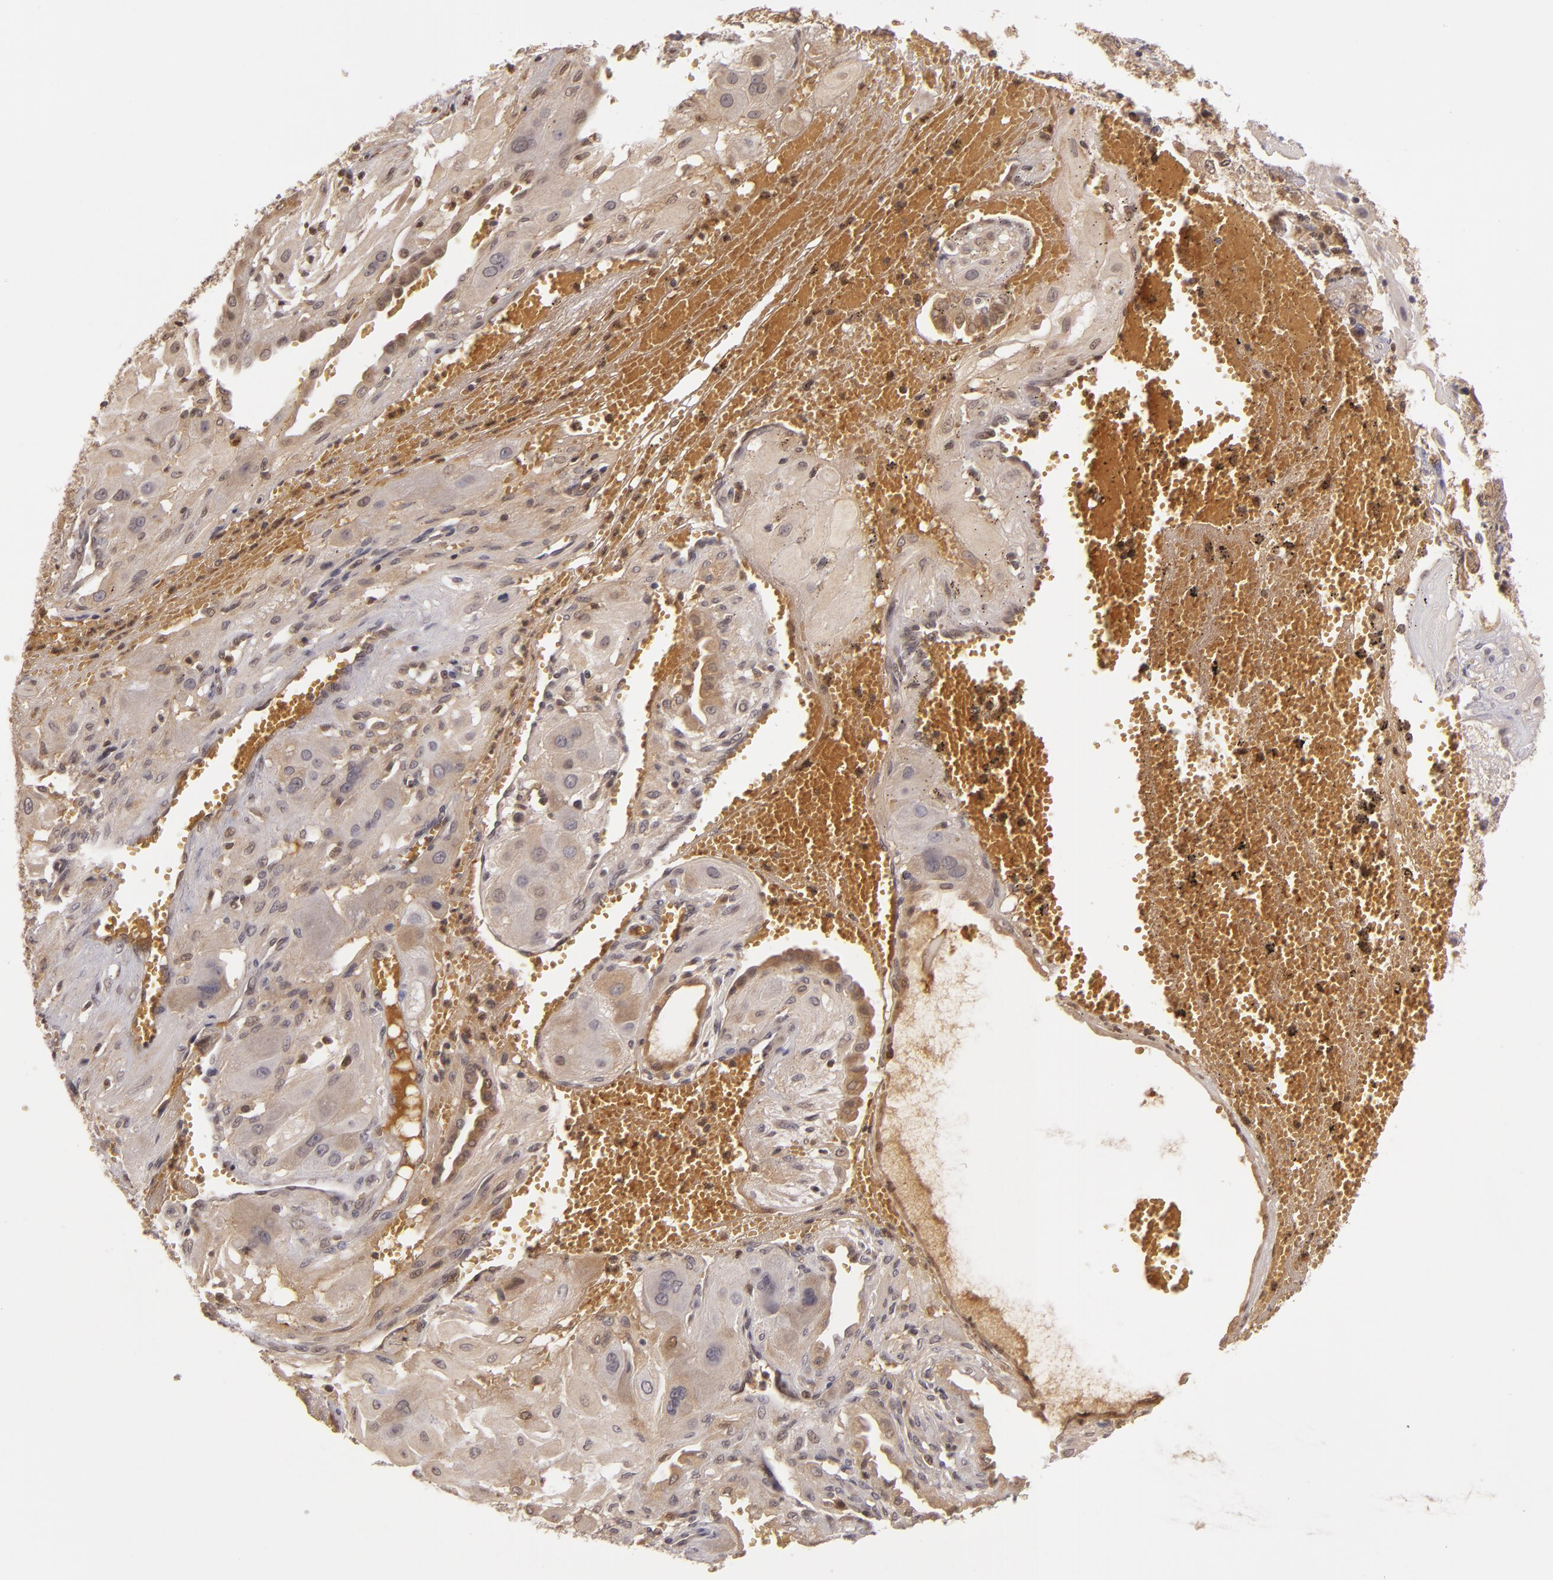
{"staining": {"intensity": "weak", "quantity": ">75%", "location": "cytoplasmic/membranous,nuclear"}, "tissue": "cervical cancer", "cell_type": "Tumor cells", "image_type": "cancer", "snomed": [{"axis": "morphology", "description": "Squamous cell carcinoma, NOS"}, {"axis": "topography", "description": "Cervix"}], "caption": "This is an image of immunohistochemistry (IHC) staining of cervical squamous cell carcinoma, which shows weak staining in the cytoplasmic/membranous and nuclear of tumor cells.", "gene": "LRG1", "patient": {"sex": "female", "age": 34}}